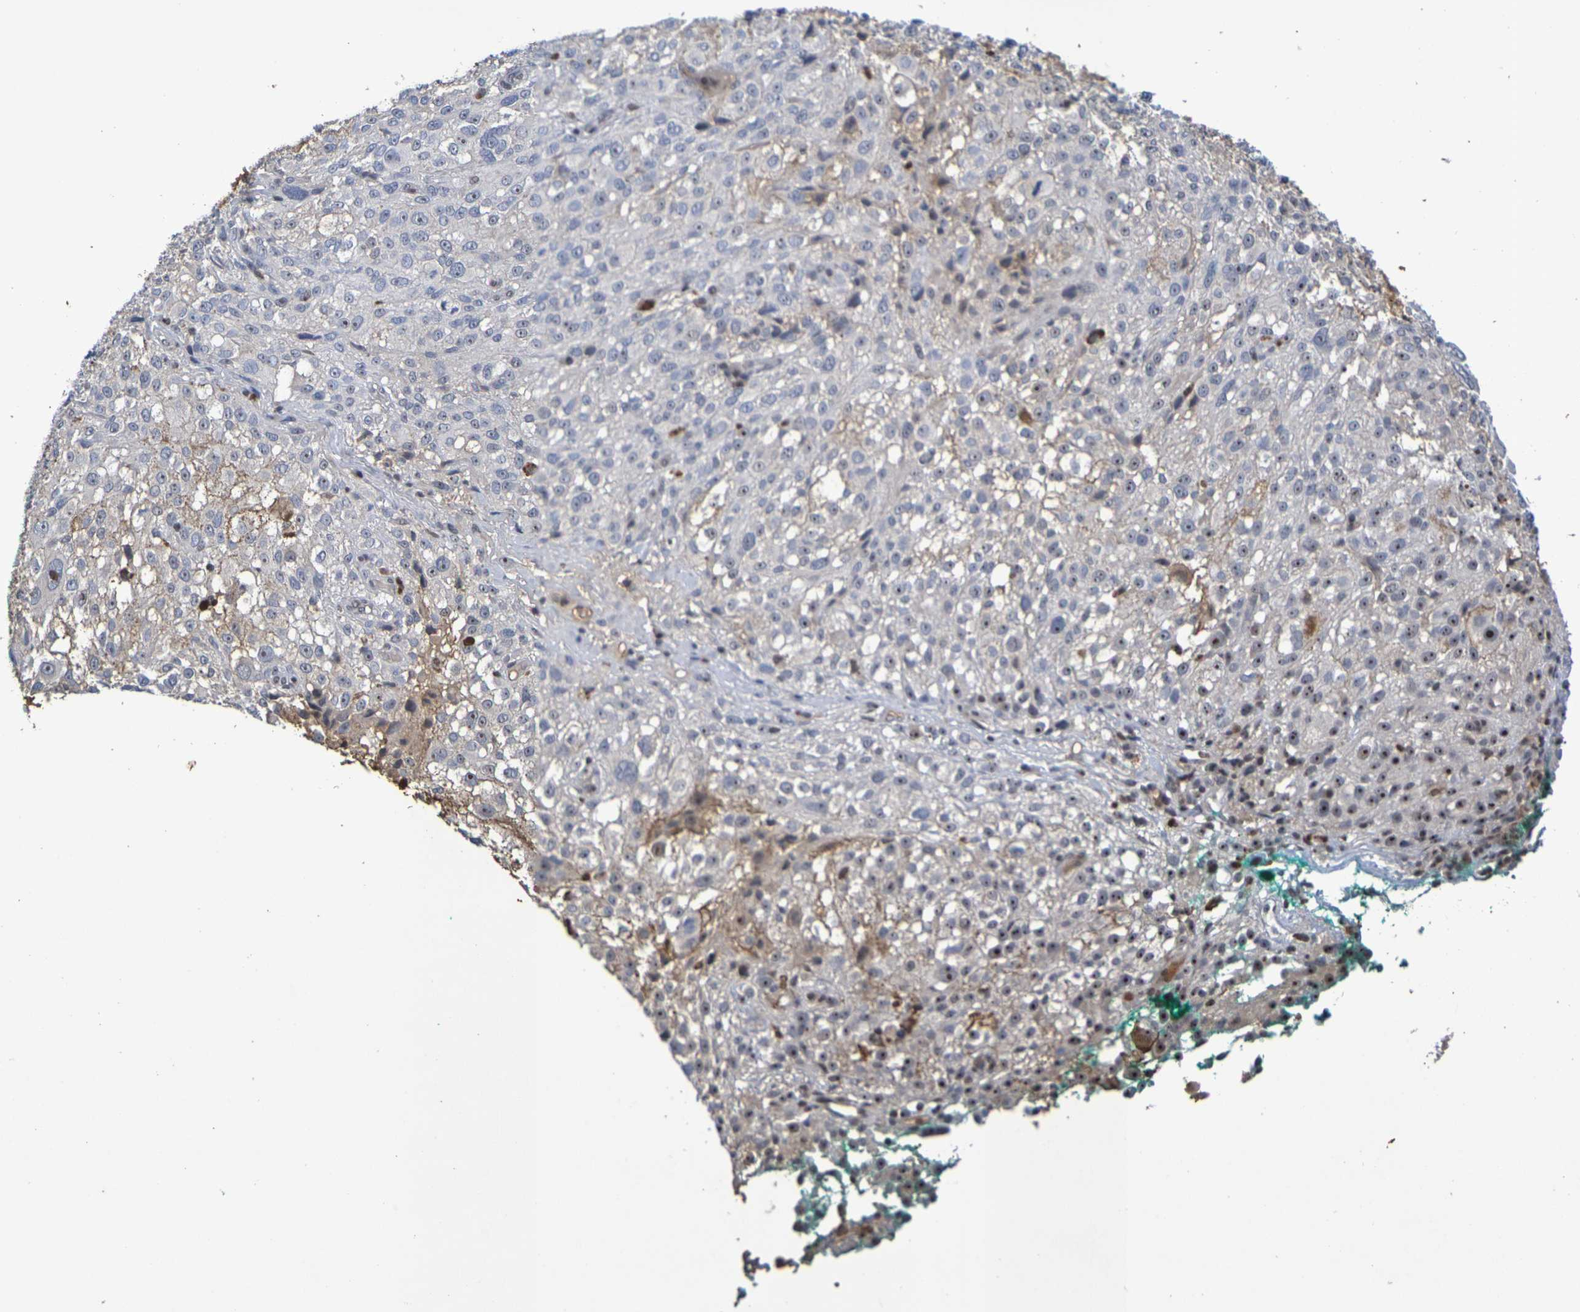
{"staining": {"intensity": "moderate", "quantity": "<25%", "location": "nuclear"}, "tissue": "melanoma", "cell_type": "Tumor cells", "image_type": "cancer", "snomed": [{"axis": "morphology", "description": "Necrosis, NOS"}, {"axis": "morphology", "description": "Malignant melanoma, NOS"}, {"axis": "topography", "description": "Skin"}], "caption": "Protein staining shows moderate nuclear staining in about <25% of tumor cells in malignant melanoma.", "gene": "TERF2", "patient": {"sex": "female", "age": 87}}